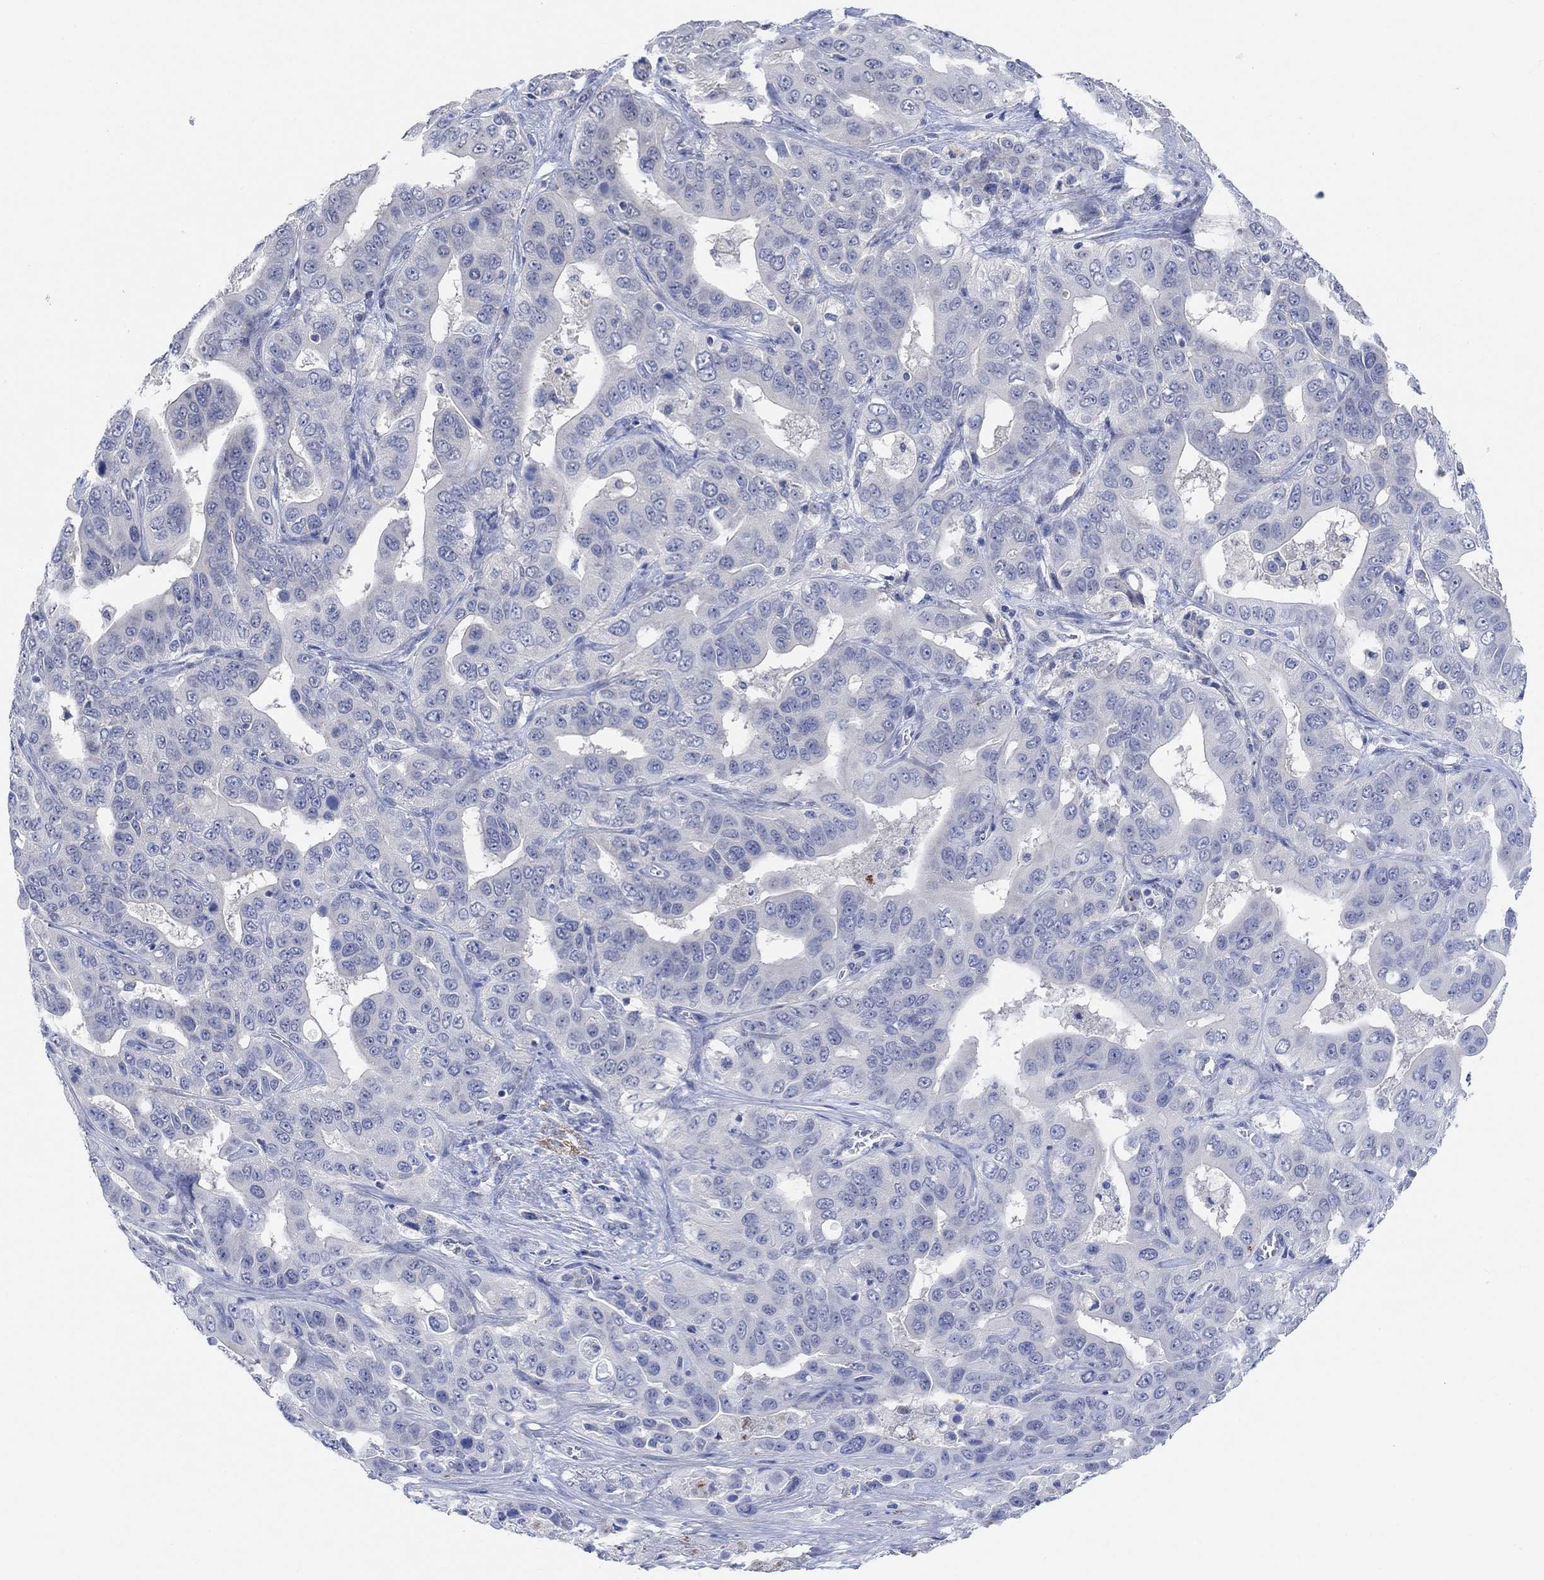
{"staining": {"intensity": "negative", "quantity": "none", "location": "none"}, "tissue": "liver cancer", "cell_type": "Tumor cells", "image_type": "cancer", "snomed": [{"axis": "morphology", "description": "Cholangiocarcinoma"}, {"axis": "topography", "description": "Liver"}], "caption": "The micrograph exhibits no significant expression in tumor cells of liver cancer (cholangiocarcinoma).", "gene": "RIMS1", "patient": {"sex": "female", "age": 52}}